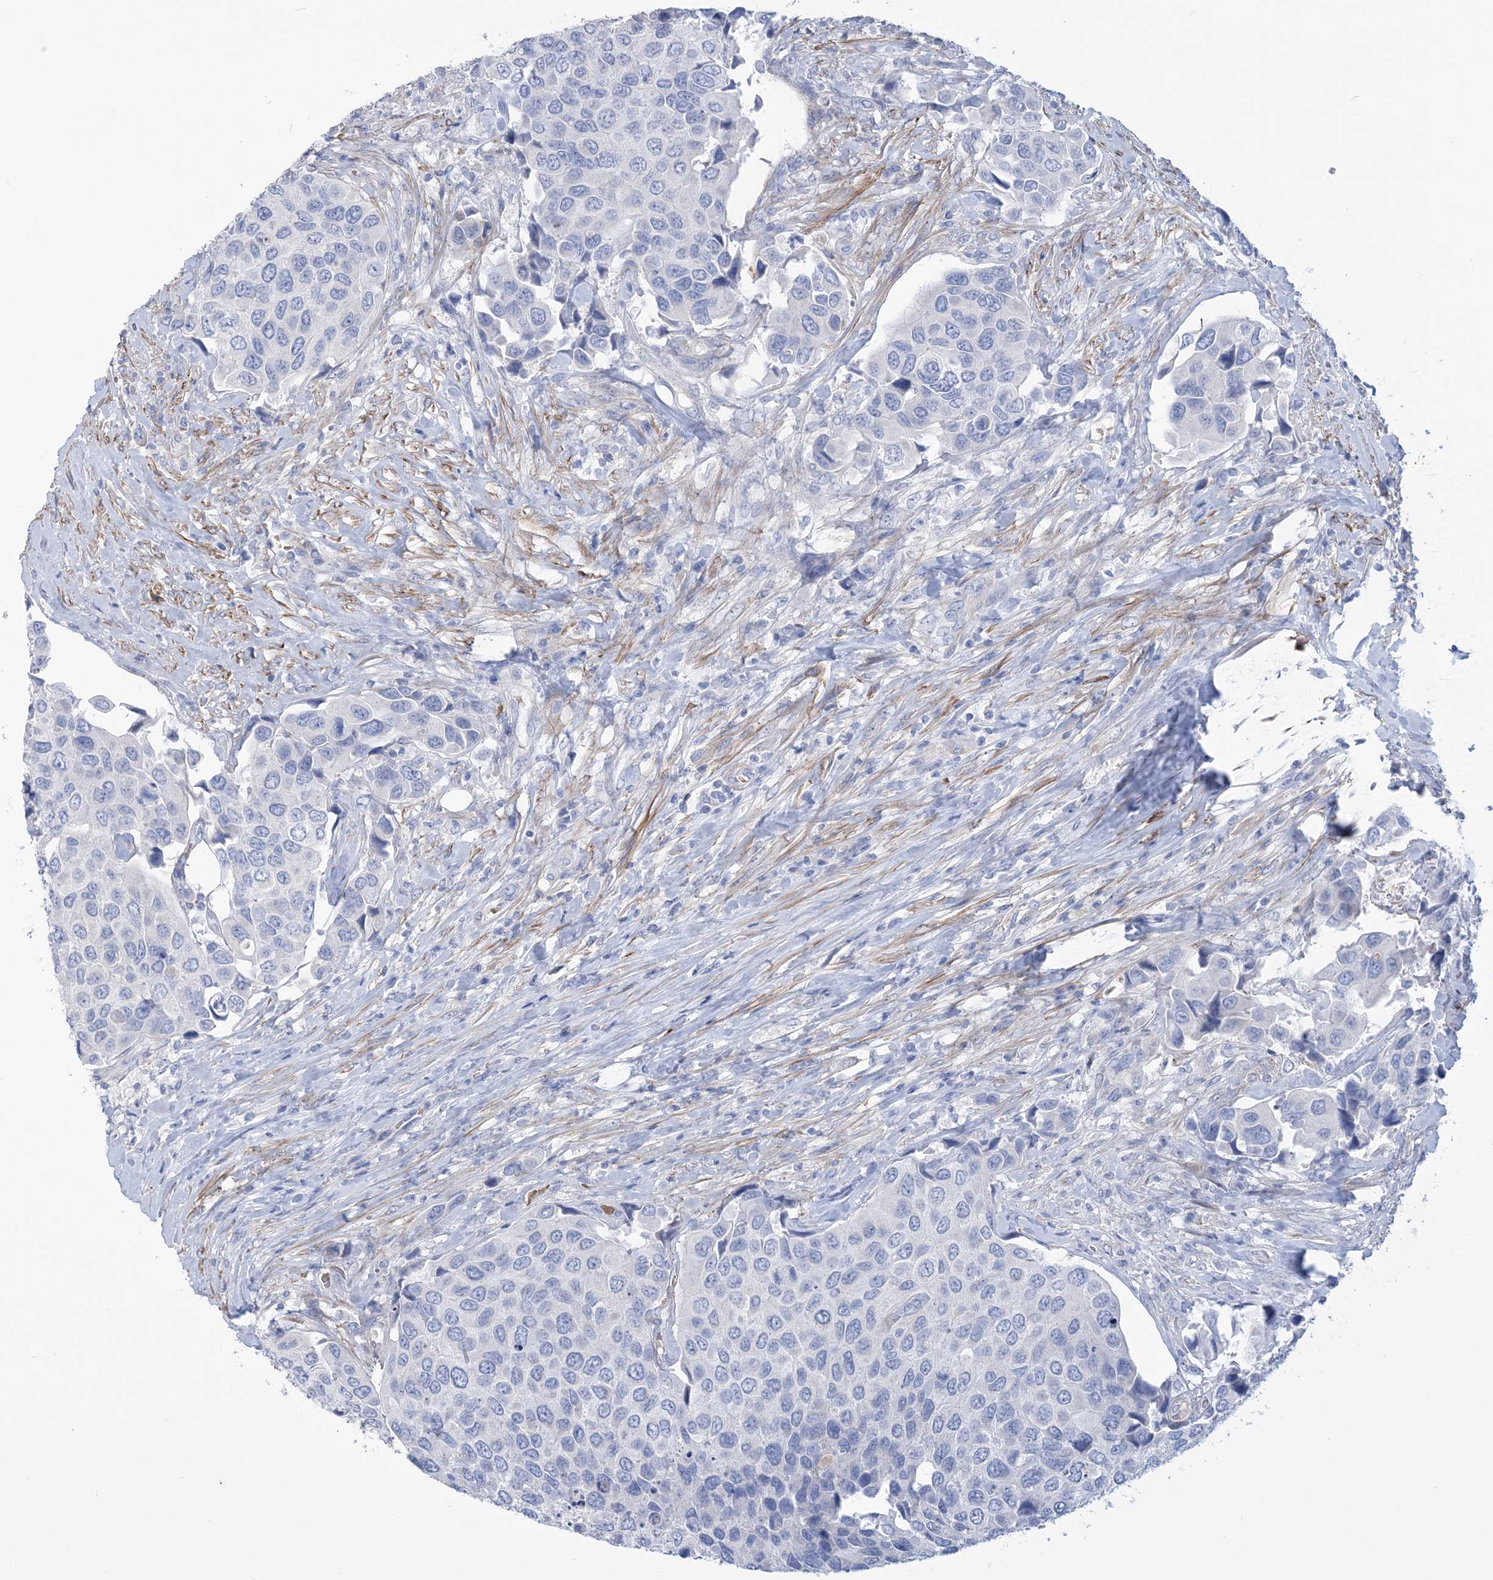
{"staining": {"intensity": "negative", "quantity": "none", "location": "none"}, "tissue": "urothelial cancer", "cell_type": "Tumor cells", "image_type": "cancer", "snomed": [{"axis": "morphology", "description": "Urothelial carcinoma, High grade"}, {"axis": "topography", "description": "Urinary bladder"}], "caption": "The photomicrograph shows no staining of tumor cells in urothelial carcinoma (high-grade).", "gene": "WDR74", "patient": {"sex": "male", "age": 74}}